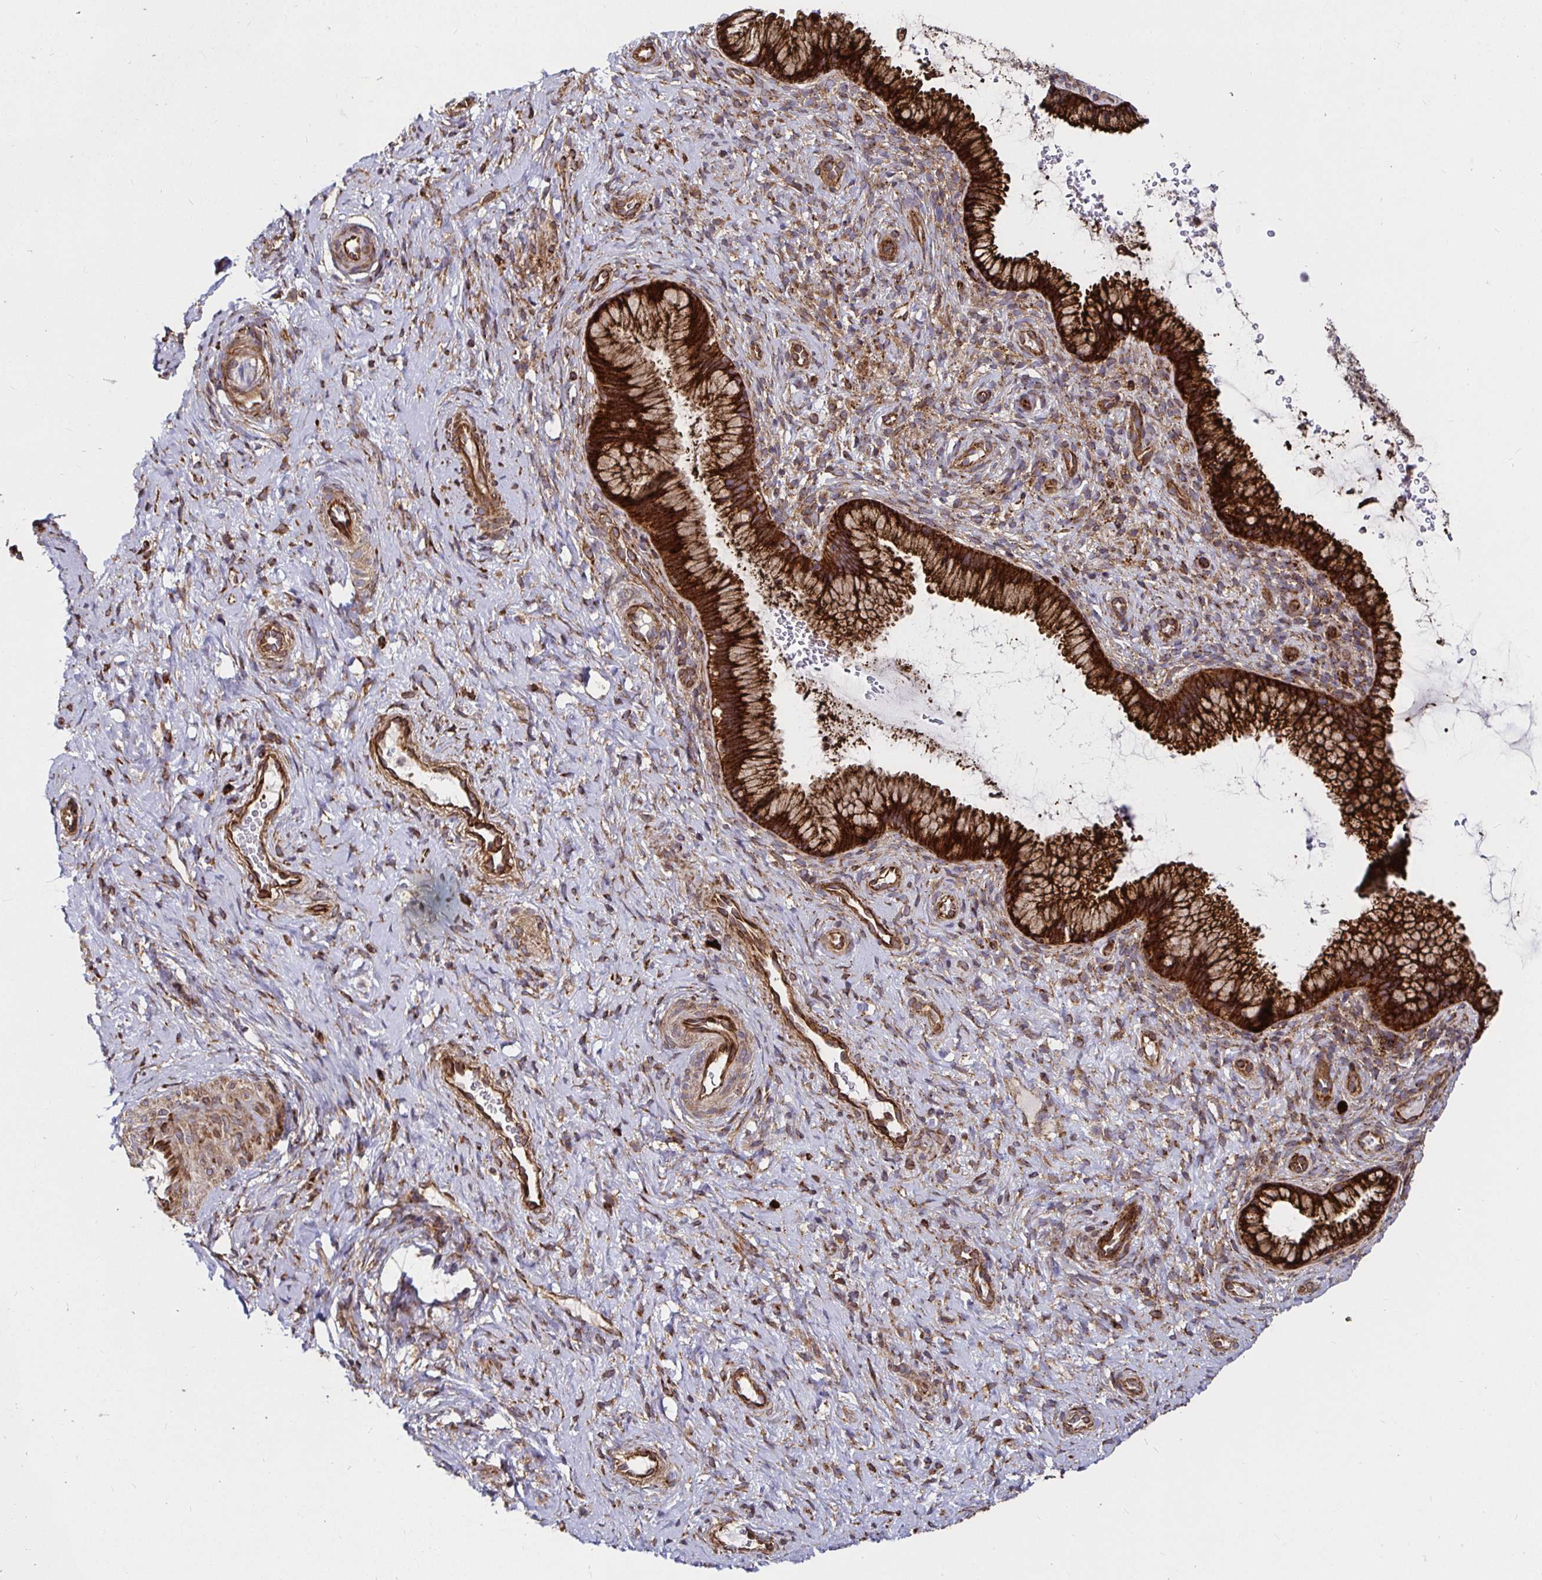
{"staining": {"intensity": "strong", "quantity": ">75%", "location": "cytoplasmic/membranous"}, "tissue": "cervix", "cell_type": "Glandular cells", "image_type": "normal", "snomed": [{"axis": "morphology", "description": "Normal tissue, NOS"}, {"axis": "topography", "description": "Cervix"}], "caption": "Immunohistochemistry (IHC) staining of unremarkable cervix, which reveals high levels of strong cytoplasmic/membranous staining in approximately >75% of glandular cells indicating strong cytoplasmic/membranous protein expression. The staining was performed using DAB (3,3'-diaminobenzidine) (brown) for protein detection and nuclei were counterstained in hematoxylin (blue).", "gene": "SMYD3", "patient": {"sex": "female", "age": 34}}